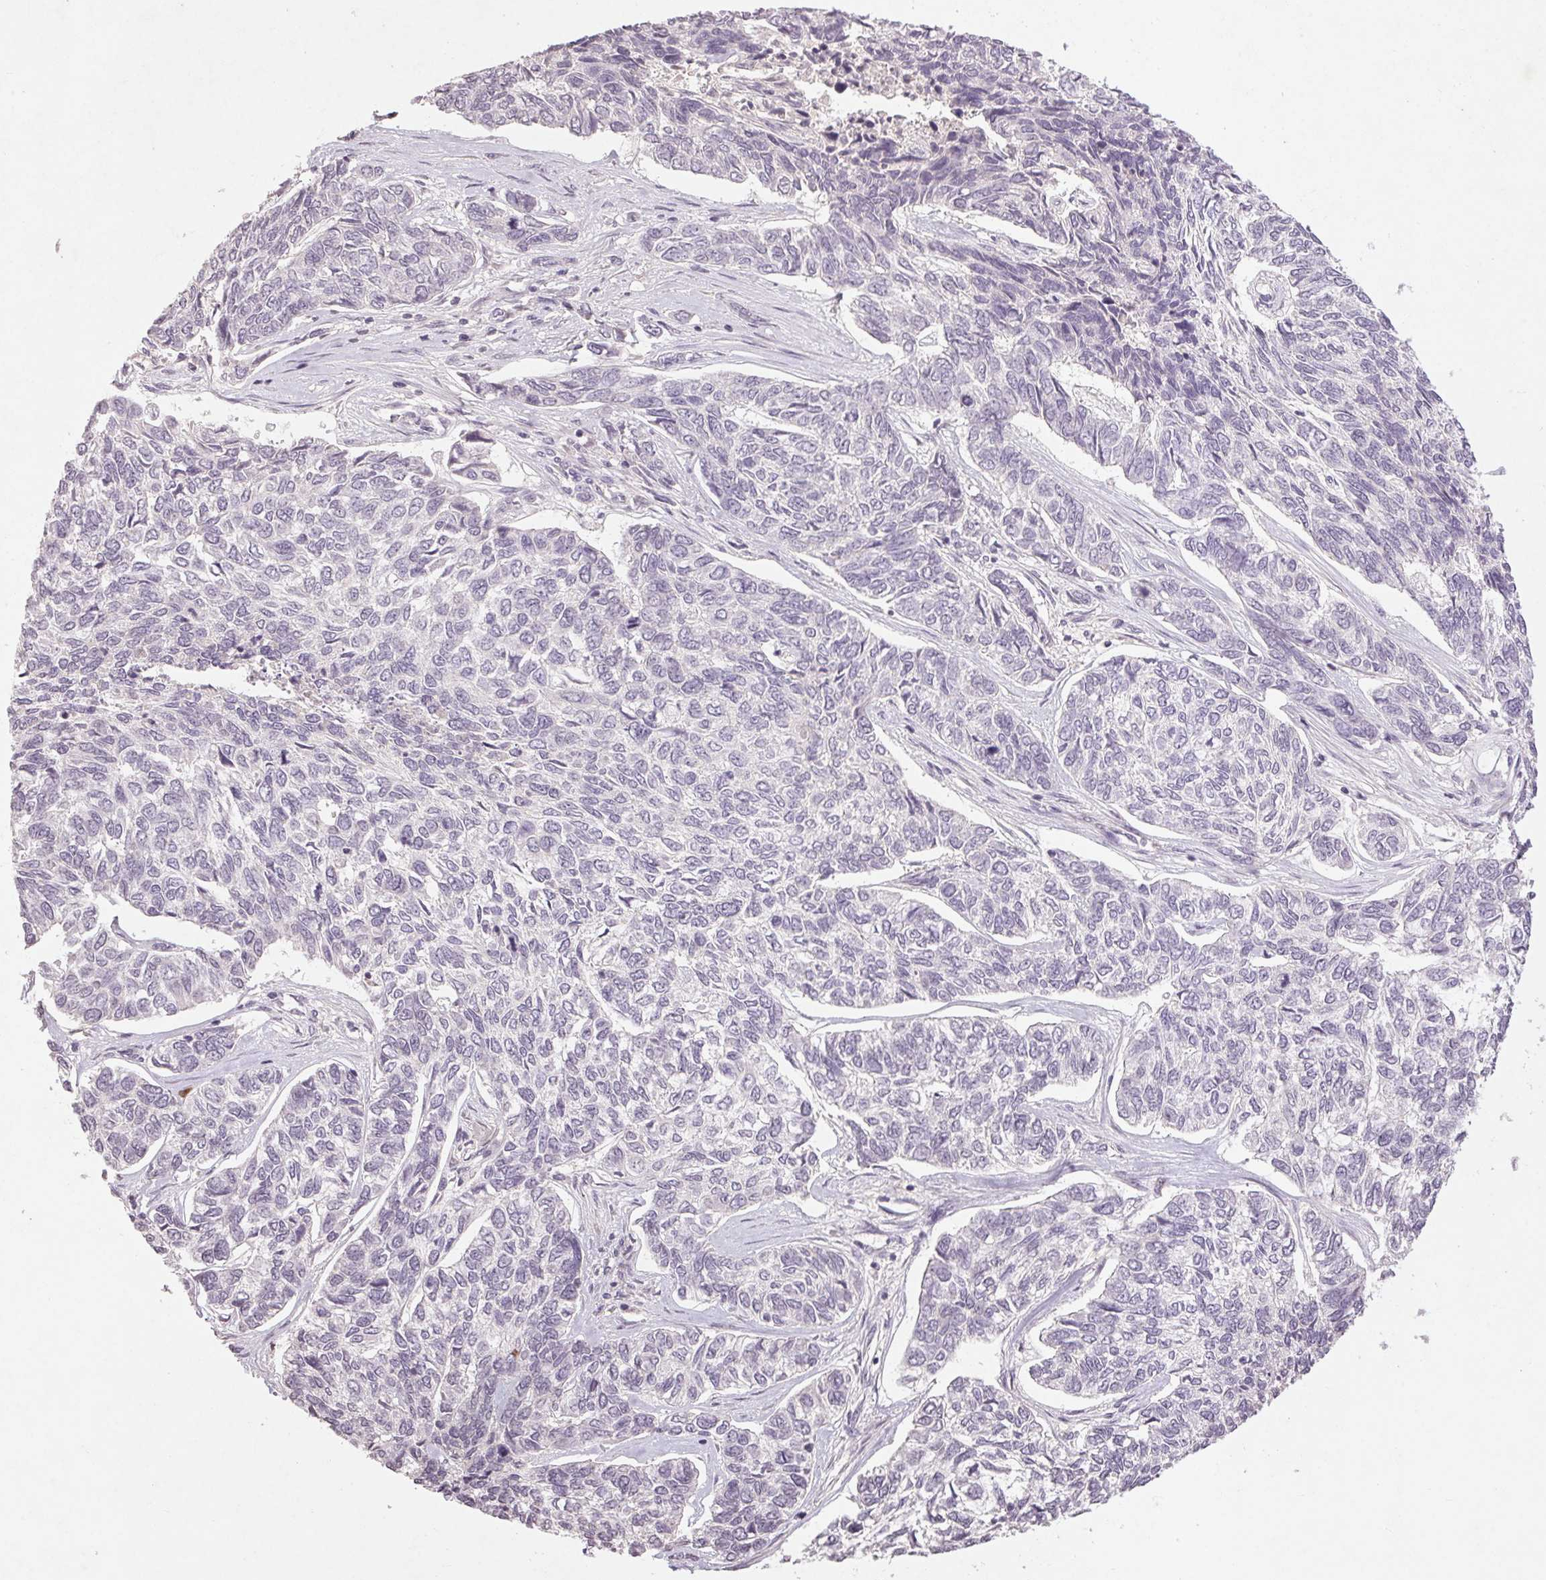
{"staining": {"intensity": "negative", "quantity": "none", "location": "none"}, "tissue": "skin cancer", "cell_type": "Tumor cells", "image_type": "cancer", "snomed": [{"axis": "morphology", "description": "Basal cell carcinoma"}, {"axis": "topography", "description": "Skin"}], "caption": "This histopathology image is of skin basal cell carcinoma stained with immunohistochemistry (IHC) to label a protein in brown with the nuclei are counter-stained blue. There is no expression in tumor cells.", "gene": "KLRC3", "patient": {"sex": "female", "age": 65}}